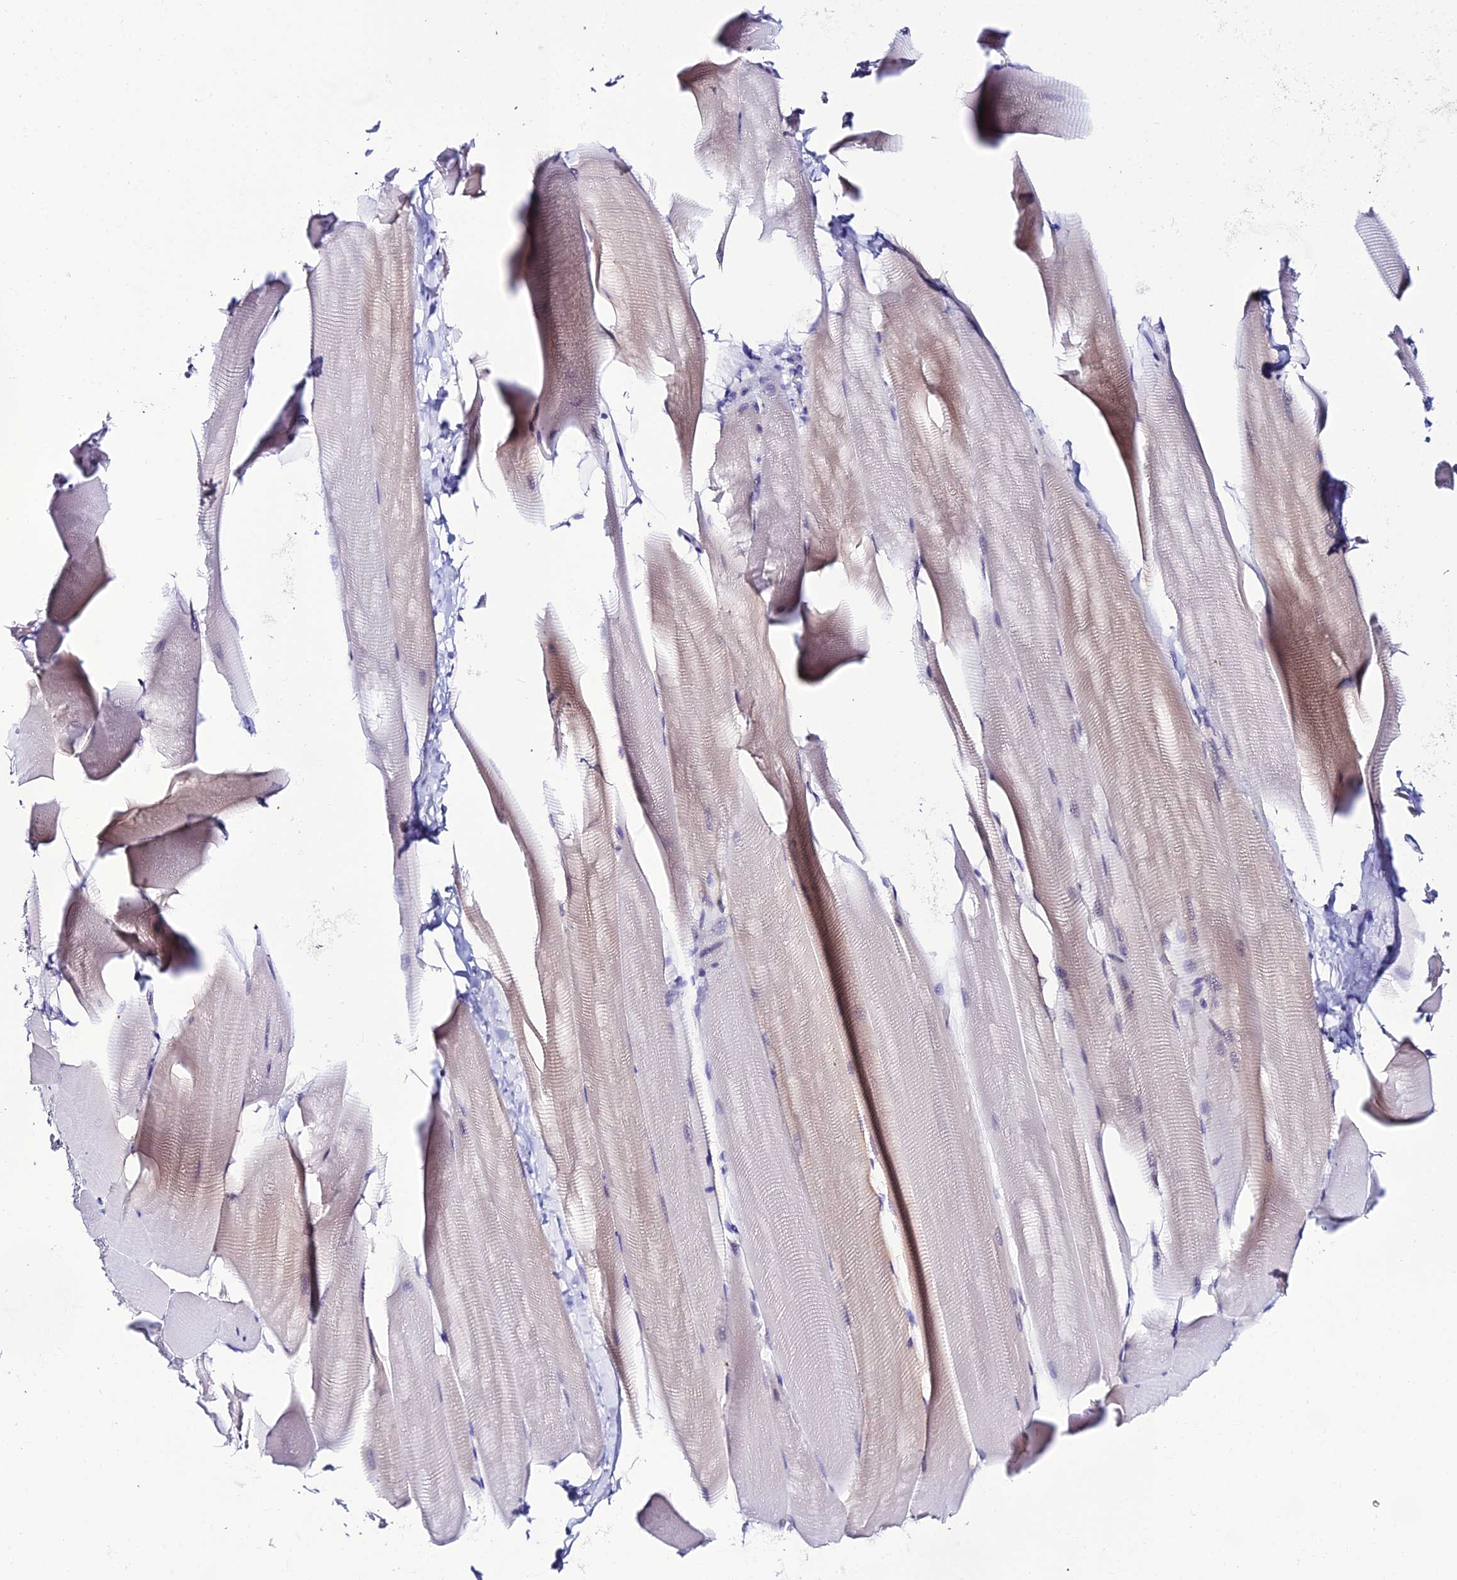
{"staining": {"intensity": "weak", "quantity": "25%-75%", "location": "cytoplasmic/membranous"}, "tissue": "skeletal muscle", "cell_type": "Myocytes", "image_type": "normal", "snomed": [{"axis": "morphology", "description": "Normal tissue, NOS"}, {"axis": "topography", "description": "Skeletal muscle"}], "caption": "Immunohistochemistry (DAB) staining of normal skeletal muscle demonstrates weak cytoplasmic/membranous protein positivity in about 25%-75% of myocytes.", "gene": "DEFB132", "patient": {"sex": "male", "age": 25}}